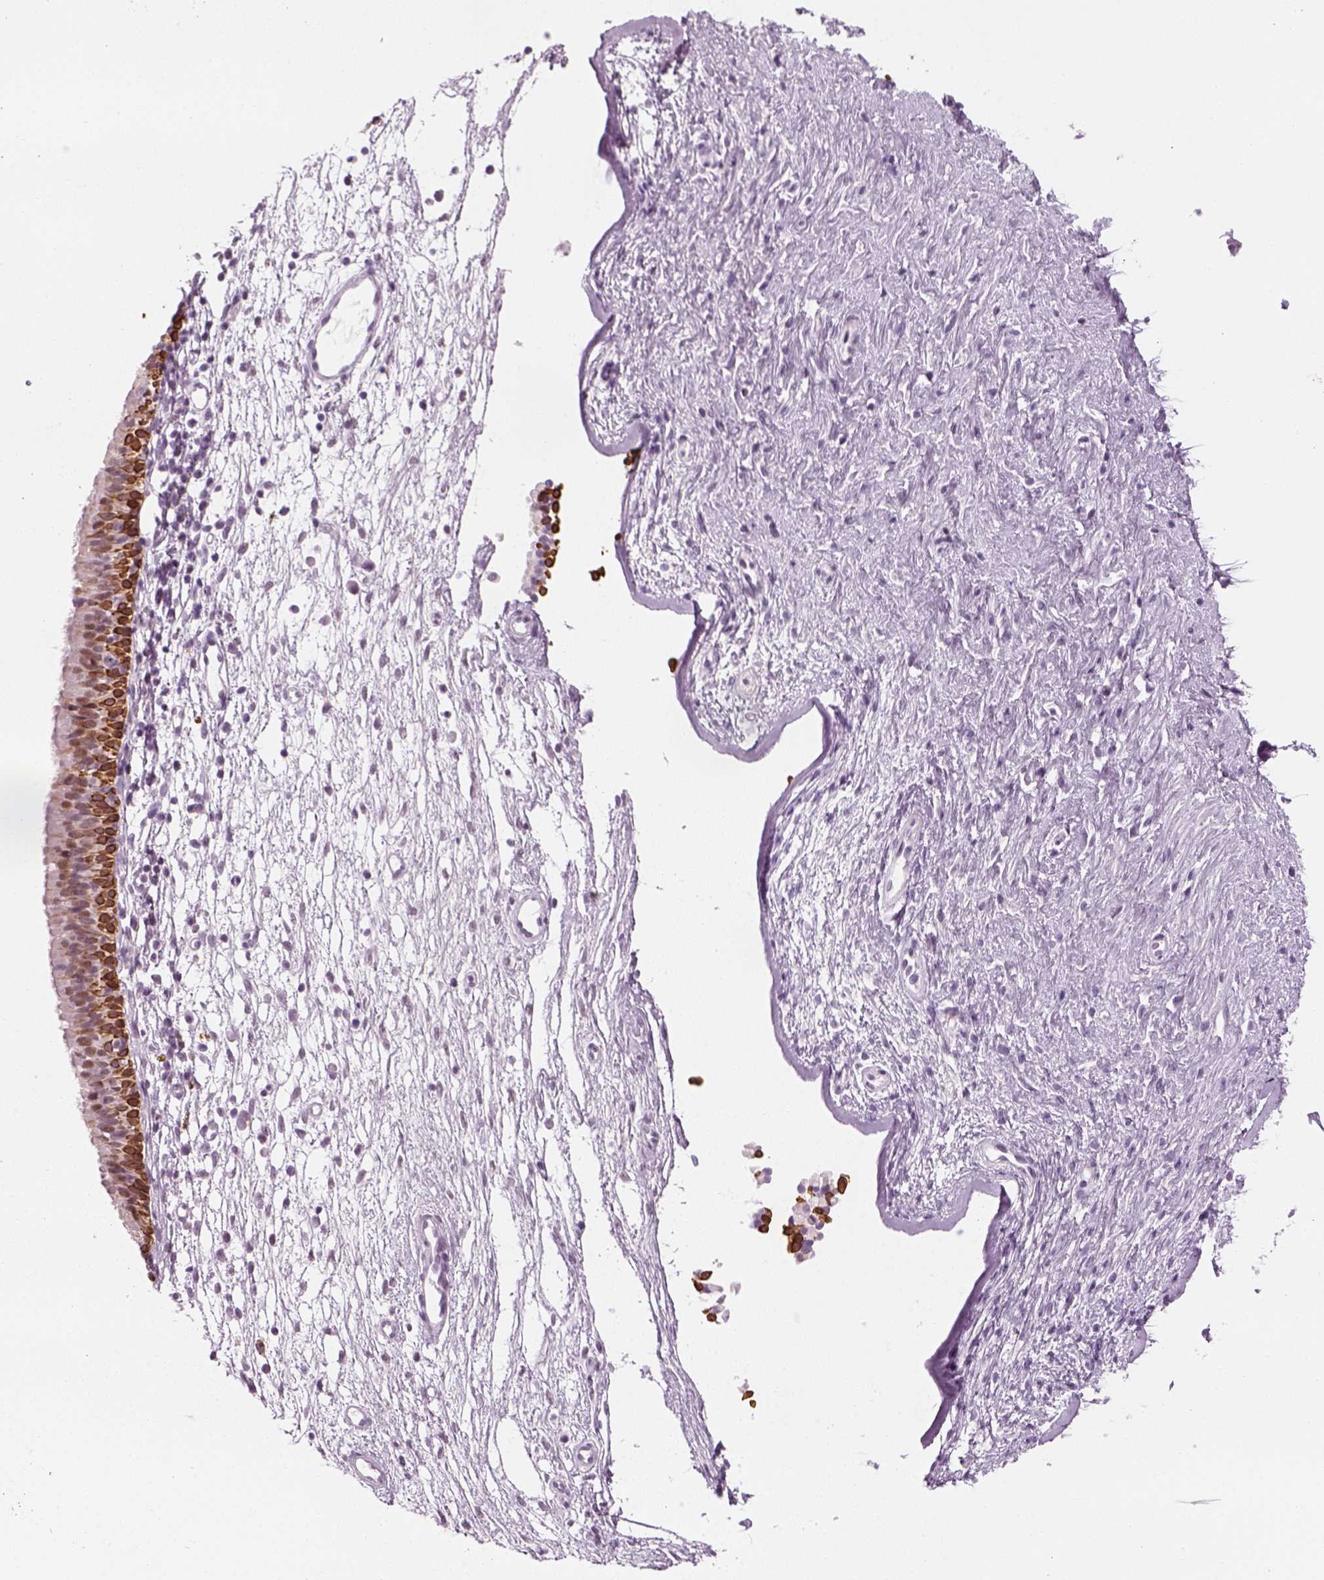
{"staining": {"intensity": "strong", "quantity": "25%-75%", "location": "cytoplasmic/membranous,nuclear"}, "tissue": "nasopharynx", "cell_type": "Respiratory epithelial cells", "image_type": "normal", "snomed": [{"axis": "morphology", "description": "Normal tissue, NOS"}, {"axis": "topography", "description": "Nasopharynx"}], "caption": "Protein expression analysis of unremarkable nasopharynx displays strong cytoplasmic/membranous,nuclear positivity in about 25%-75% of respiratory epithelial cells.", "gene": "KRT75", "patient": {"sex": "male", "age": 24}}